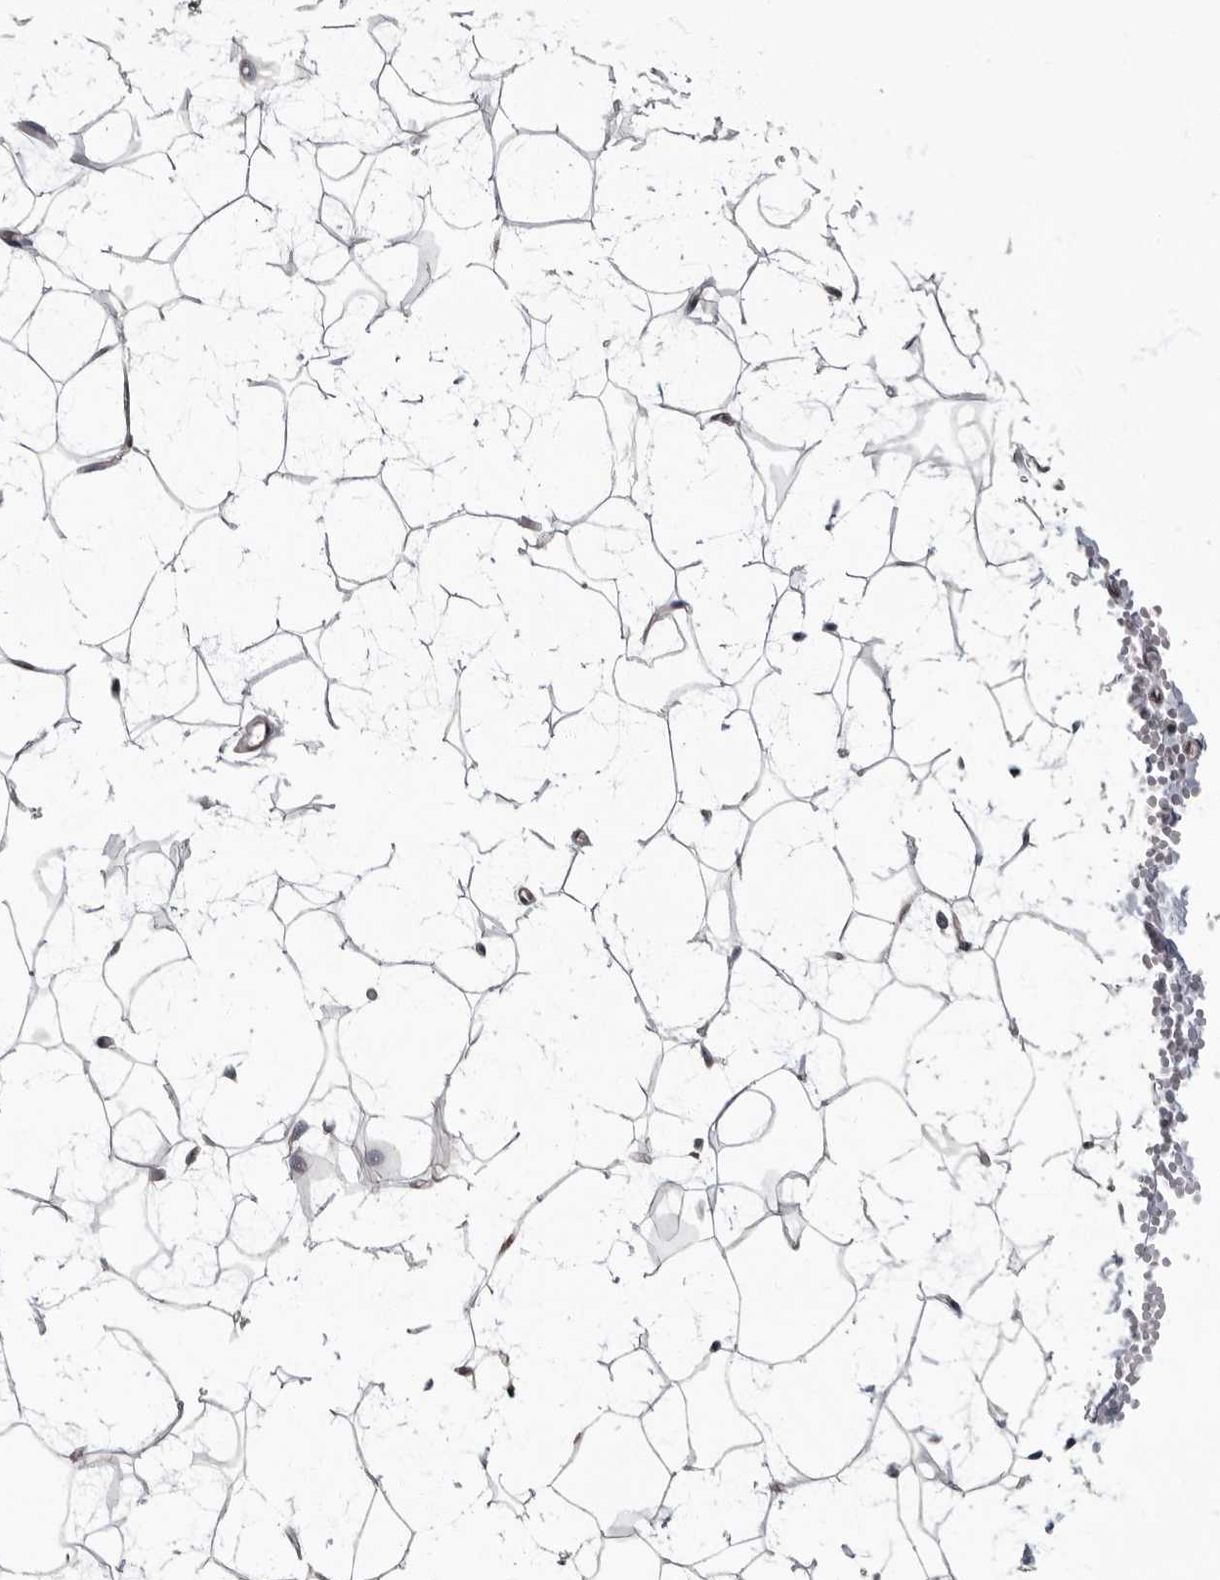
{"staining": {"intensity": "negative", "quantity": "none", "location": "none"}, "tissue": "adipose tissue", "cell_type": "Adipocytes", "image_type": "normal", "snomed": [{"axis": "morphology", "description": "Normal tissue, NOS"}, {"axis": "topography", "description": "Breast"}], "caption": "Immunohistochemical staining of unremarkable adipose tissue shows no significant positivity in adipocytes.", "gene": "ARHGEF10", "patient": {"sex": "female", "age": 23}}